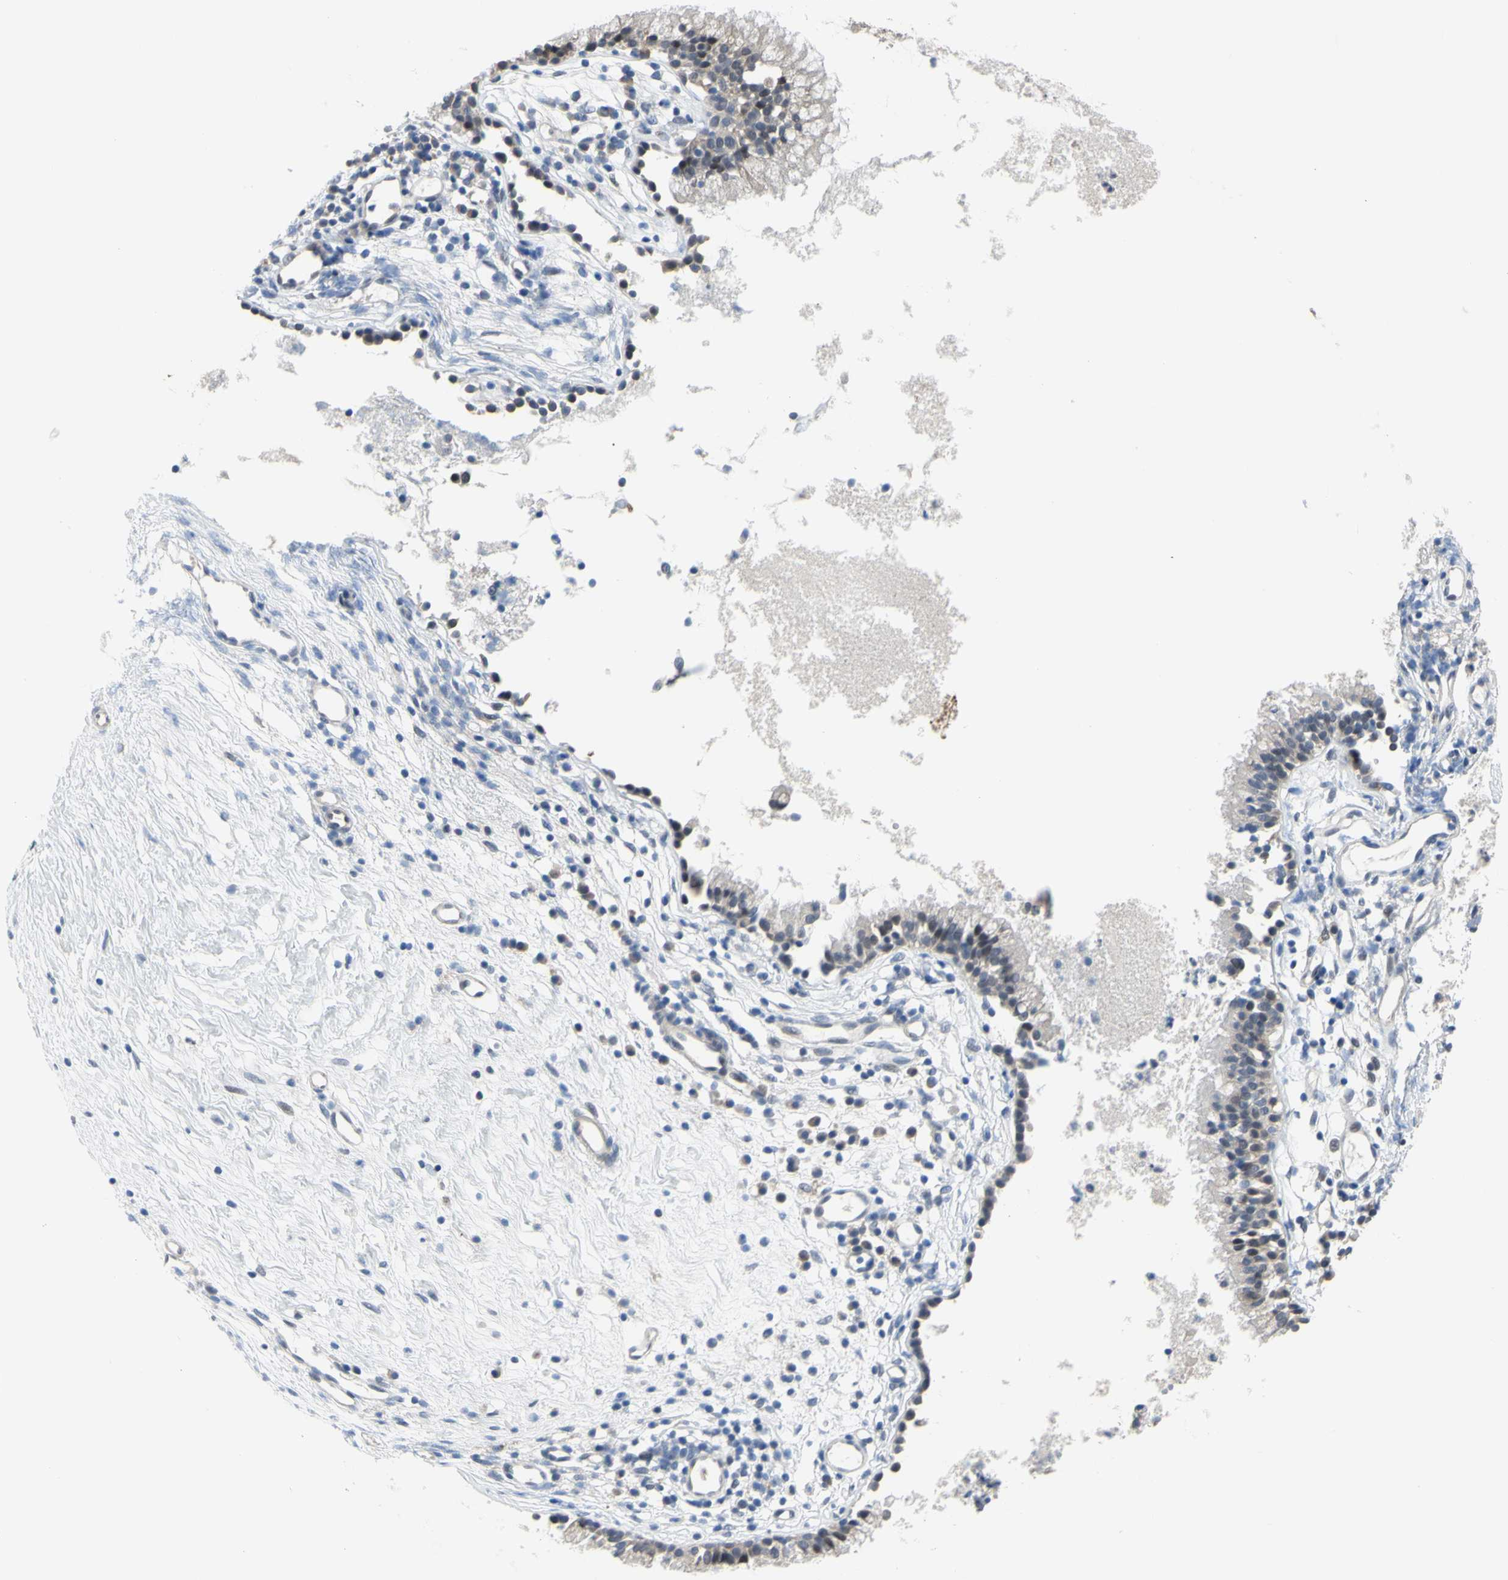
{"staining": {"intensity": "moderate", "quantity": "25%-75%", "location": "cytoplasmic/membranous"}, "tissue": "nasopharynx", "cell_type": "Respiratory epithelial cells", "image_type": "normal", "snomed": [{"axis": "morphology", "description": "Normal tissue, NOS"}, {"axis": "topography", "description": "Nasopharynx"}], "caption": "Immunohistochemical staining of benign human nasopharynx exhibits moderate cytoplasmic/membranous protein staining in about 25%-75% of respiratory epithelial cells.", "gene": "HSPA4", "patient": {"sex": "male", "age": 21}}